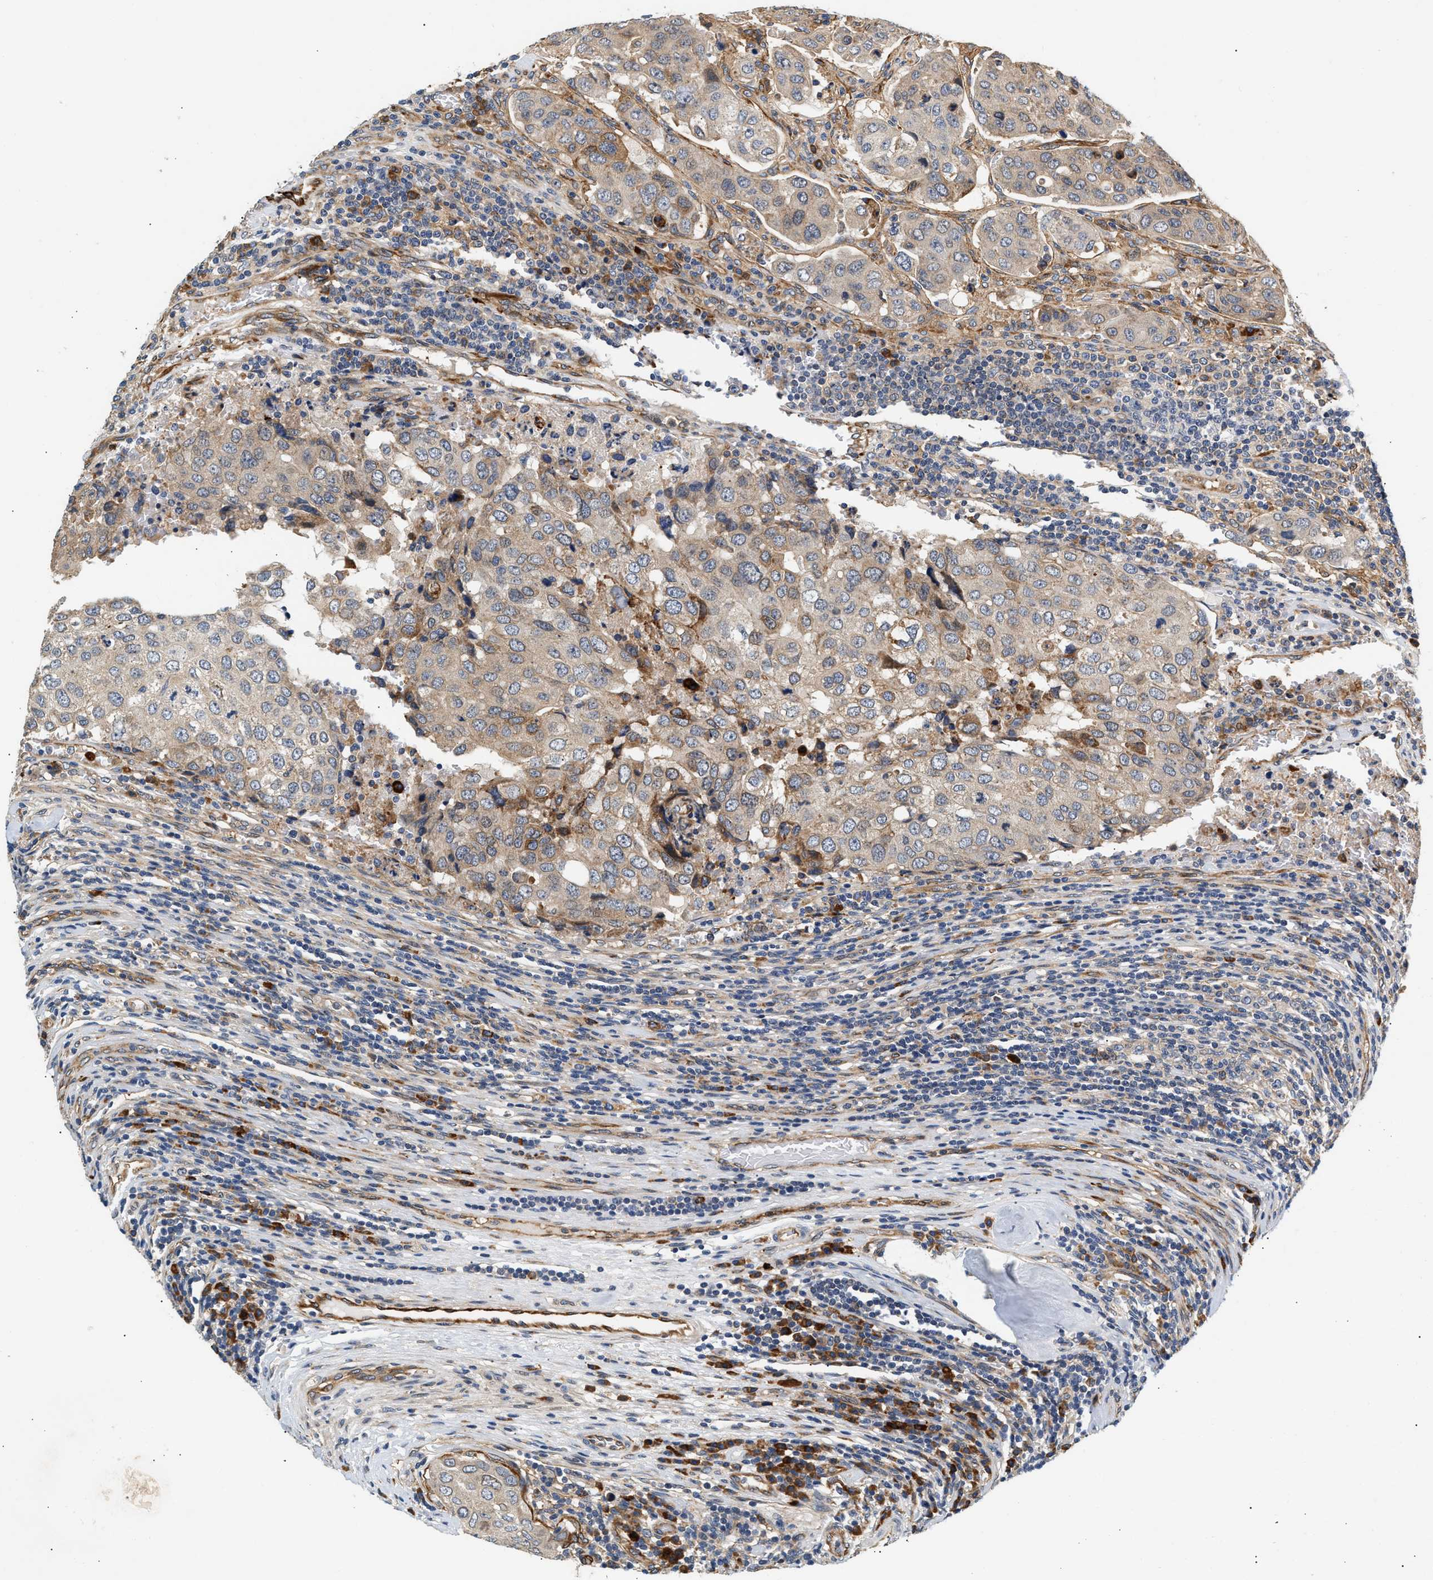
{"staining": {"intensity": "weak", "quantity": "<25%", "location": "cytoplasmic/membranous"}, "tissue": "urothelial cancer", "cell_type": "Tumor cells", "image_type": "cancer", "snomed": [{"axis": "morphology", "description": "Urothelial carcinoma, High grade"}, {"axis": "topography", "description": "Lymph node"}, {"axis": "topography", "description": "Urinary bladder"}], "caption": "There is no significant expression in tumor cells of urothelial cancer.", "gene": "IFT74", "patient": {"sex": "male", "age": 51}}